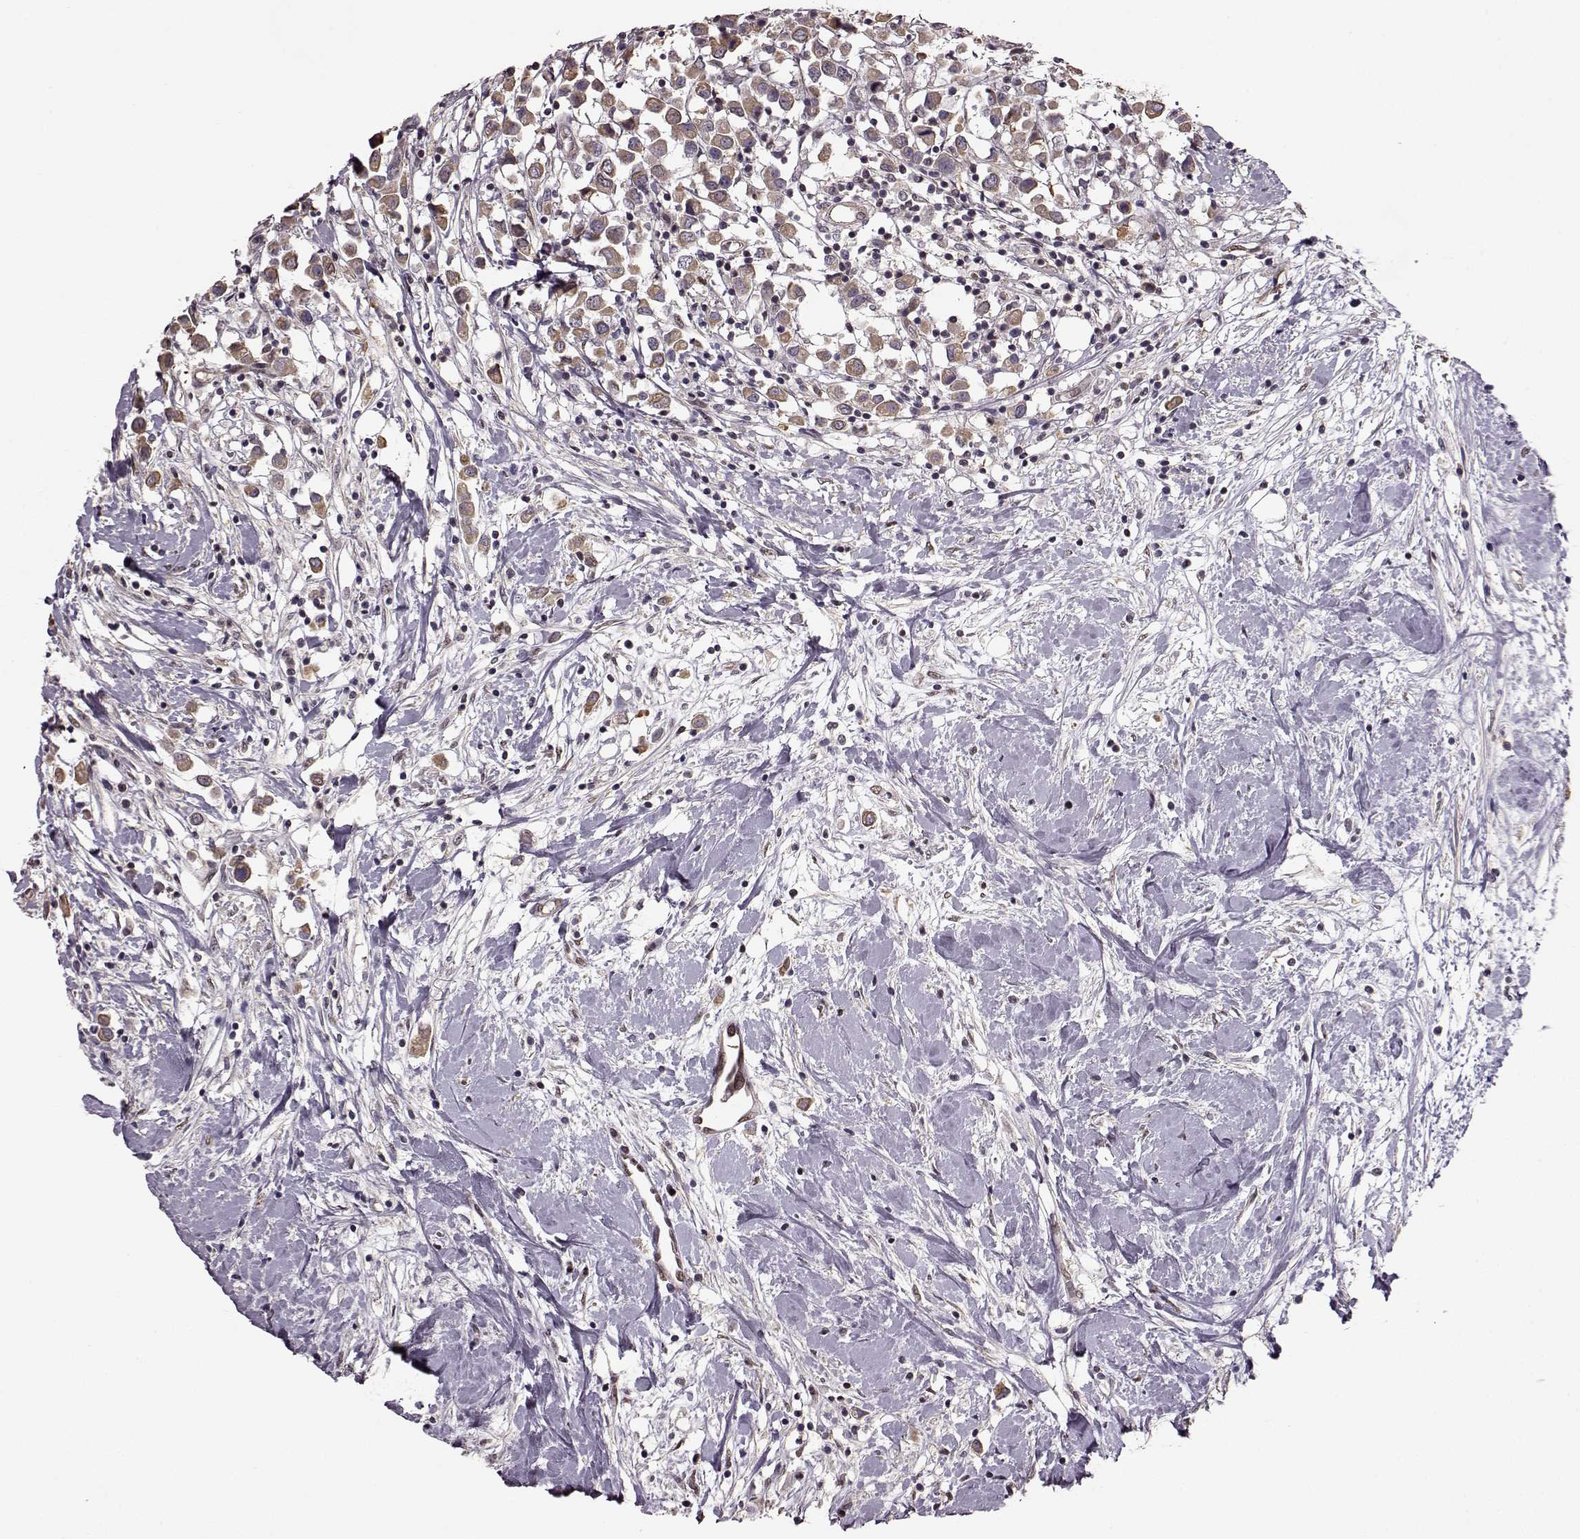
{"staining": {"intensity": "weak", "quantity": ">75%", "location": "cytoplasmic/membranous"}, "tissue": "breast cancer", "cell_type": "Tumor cells", "image_type": "cancer", "snomed": [{"axis": "morphology", "description": "Duct carcinoma"}, {"axis": "topography", "description": "Breast"}], "caption": "Invasive ductal carcinoma (breast) stained with immunohistochemistry (IHC) exhibits weak cytoplasmic/membranous staining in about >75% of tumor cells.", "gene": "FTO", "patient": {"sex": "female", "age": 61}}